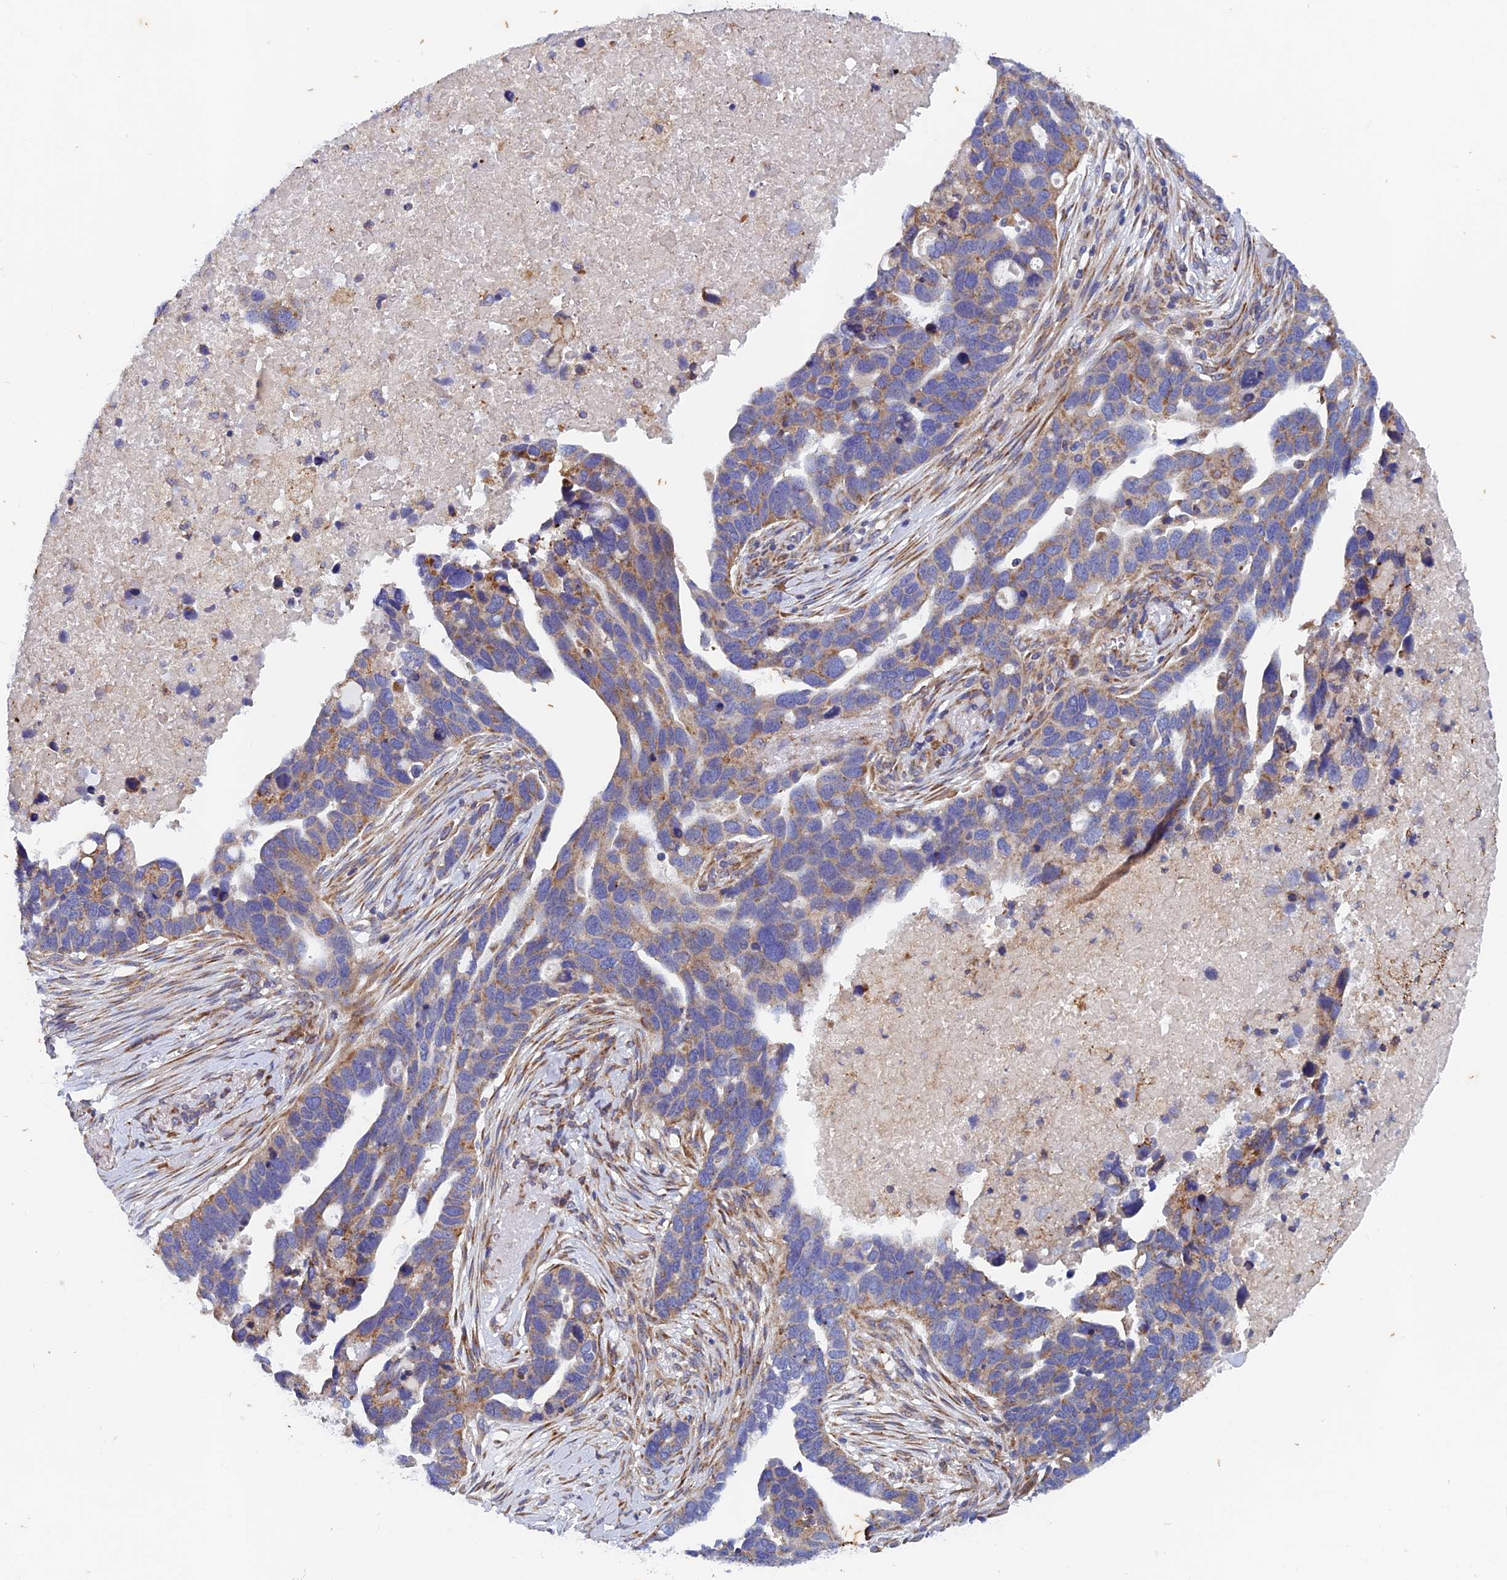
{"staining": {"intensity": "weak", "quantity": "25%-75%", "location": "cytoplasmic/membranous"}, "tissue": "ovarian cancer", "cell_type": "Tumor cells", "image_type": "cancer", "snomed": [{"axis": "morphology", "description": "Cystadenocarcinoma, serous, NOS"}, {"axis": "topography", "description": "Ovary"}], "caption": "The immunohistochemical stain shows weak cytoplasmic/membranous positivity in tumor cells of ovarian cancer (serous cystadenocarcinoma) tissue. The staining is performed using DAB brown chromogen to label protein expression. The nuclei are counter-stained blue using hematoxylin.", "gene": "AP4S1", "patient": {"sex": "female", "age": 54}}